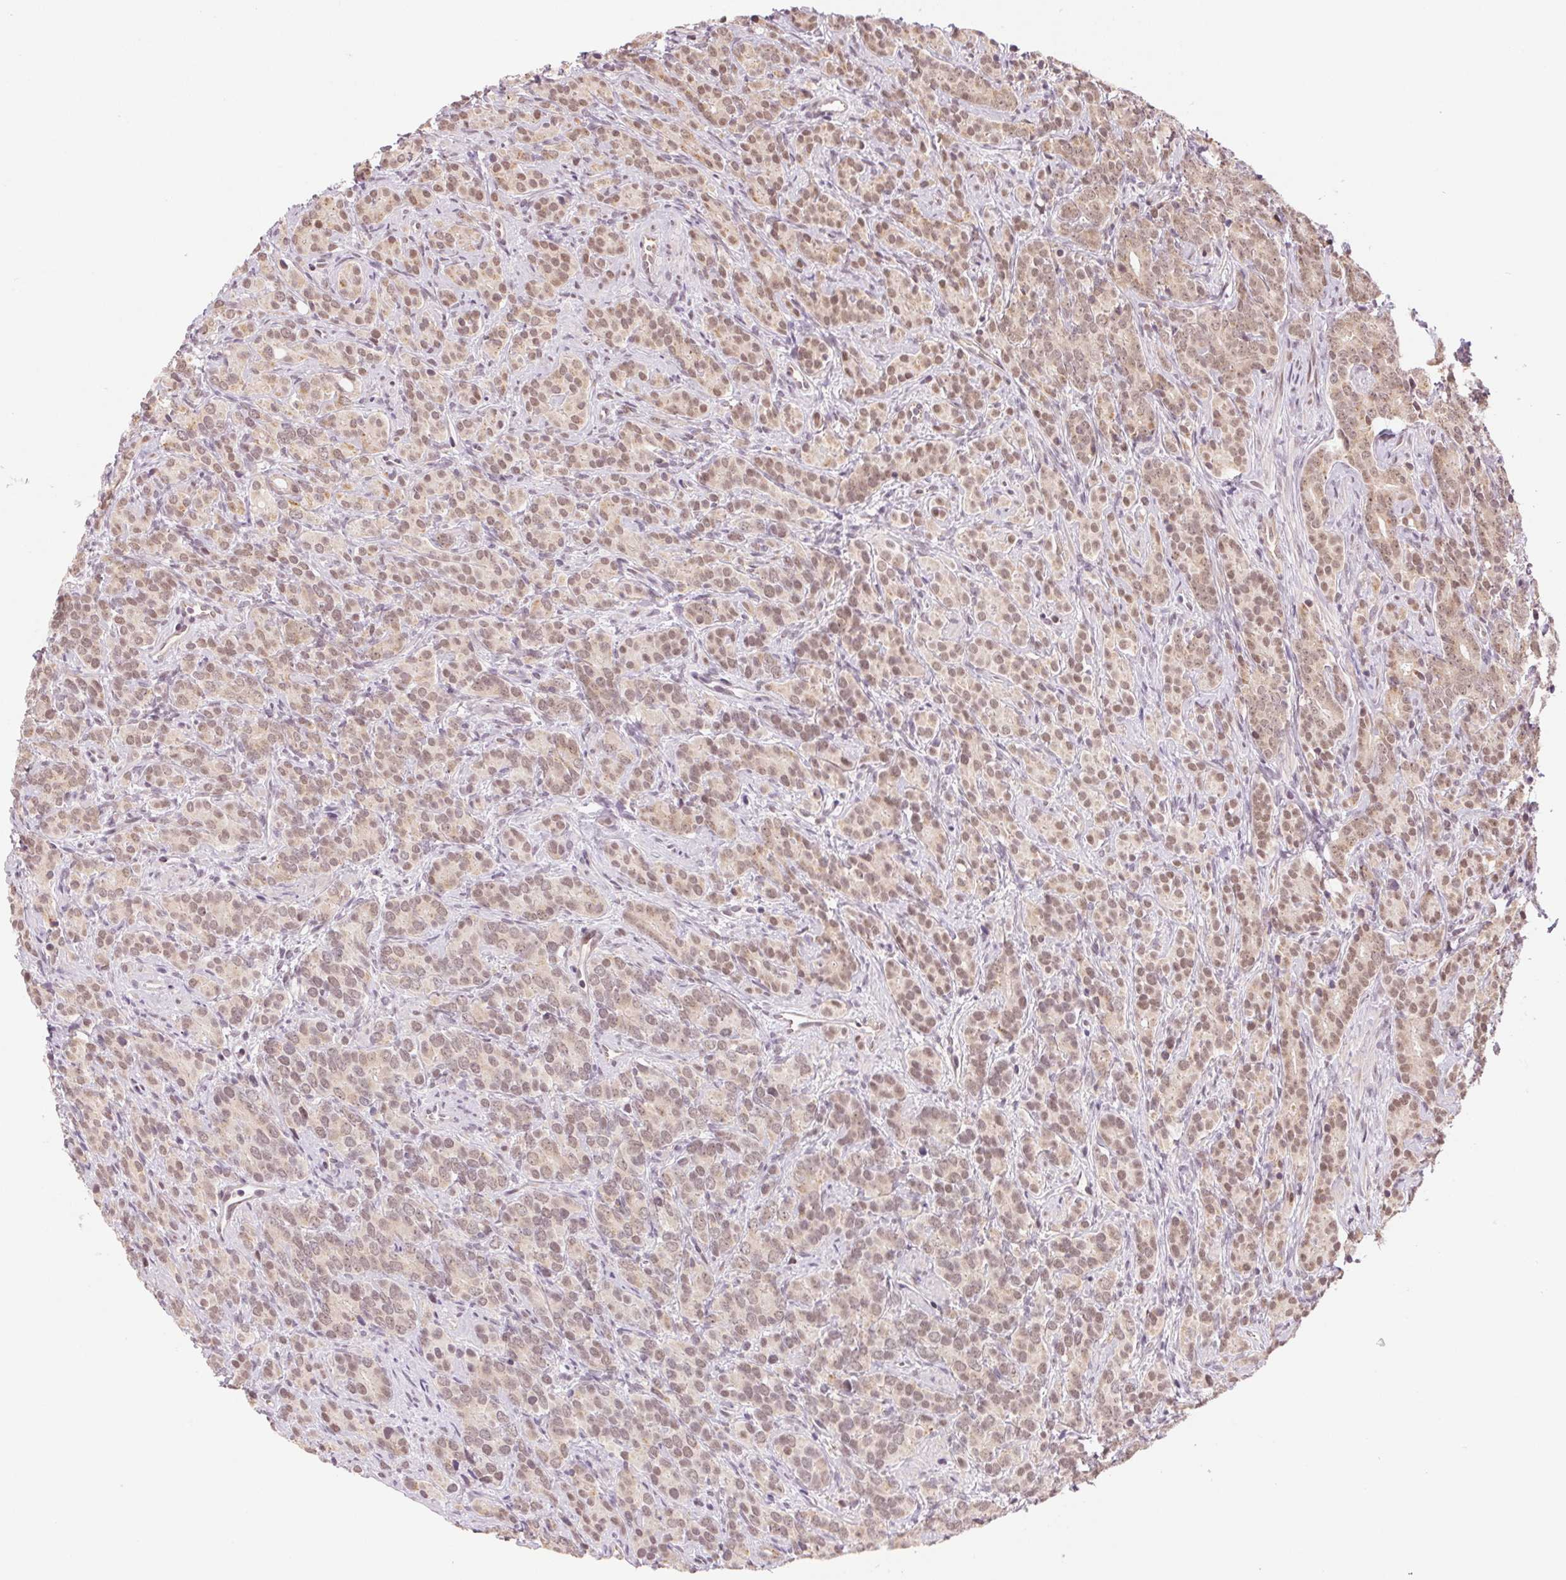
{"staining": {"intensity": "weak", "quantity": ">75%", "location": "cytoplasmic/membranous,nuclear"}, "tissue": "prostate cancer", "cell_type": "Tumor cells", "image_type": "cancer", "snomed": [{"axis": "morphology", "description": "Adenocarcinoma, High grade"}, {"axis": "topography", "description": "Prostate"}], "caption": "Brown immunohistochemical staining in prostate cancer exhibits weak cytoplasmic/membranous and nuclear staining in approximately >75% of tumor cells.", "gene": "GRHL3", "patient": {"sex": "male", "age": 84}}